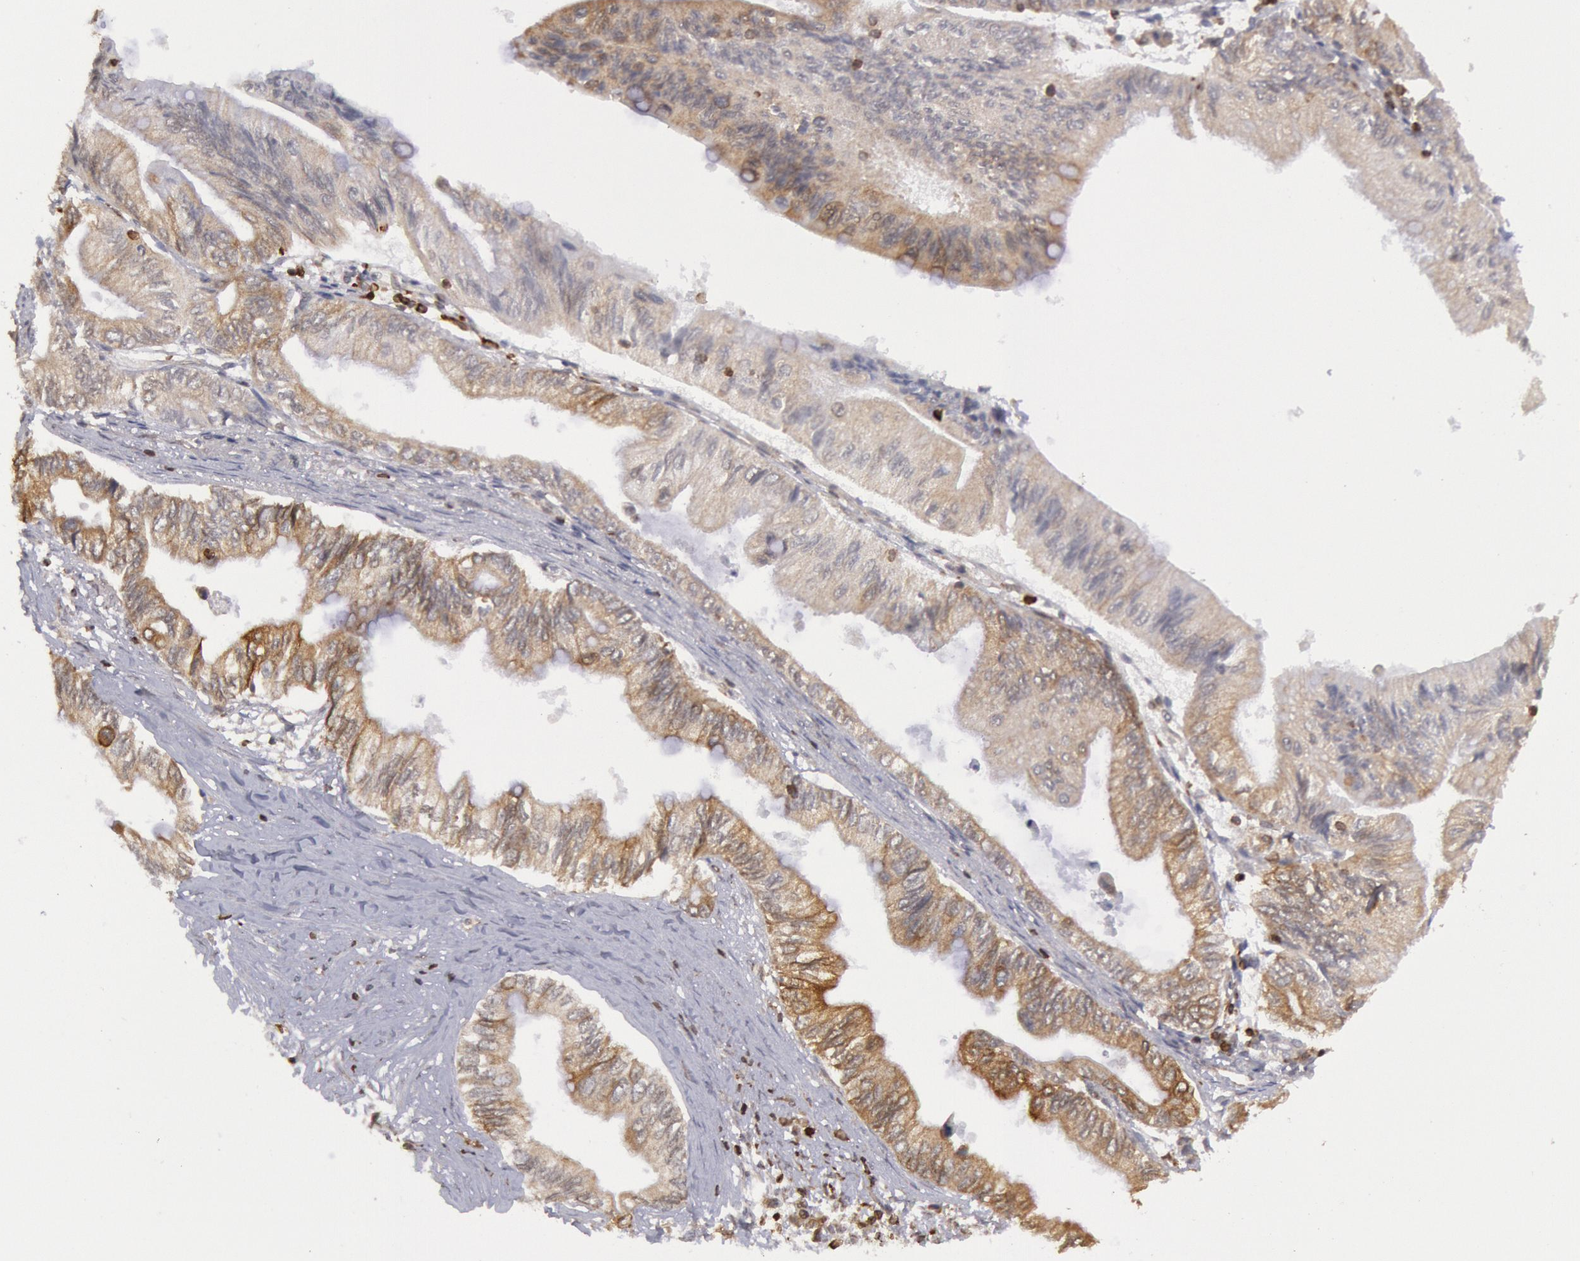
{"staining": {"intensity": "weak", "quantity": ">75%", "location": "cytoplasmic/membranous"}, "tissue": "pancreatic cancer", "cell_type": "Tumor cells", "image_type": "cancer", "snomed": [{"axis": "morphology", "description": "Adenocarcinoma, NOS"}, {"axis": "topography", "description": "Pancreas"}], "caption": "Human pancreatic adenocarcinoma stained with a protein marker exhibits weak staining in tumor cells.", "gene": "TAP2", "patient": {"sex": "female", "age": 66}}